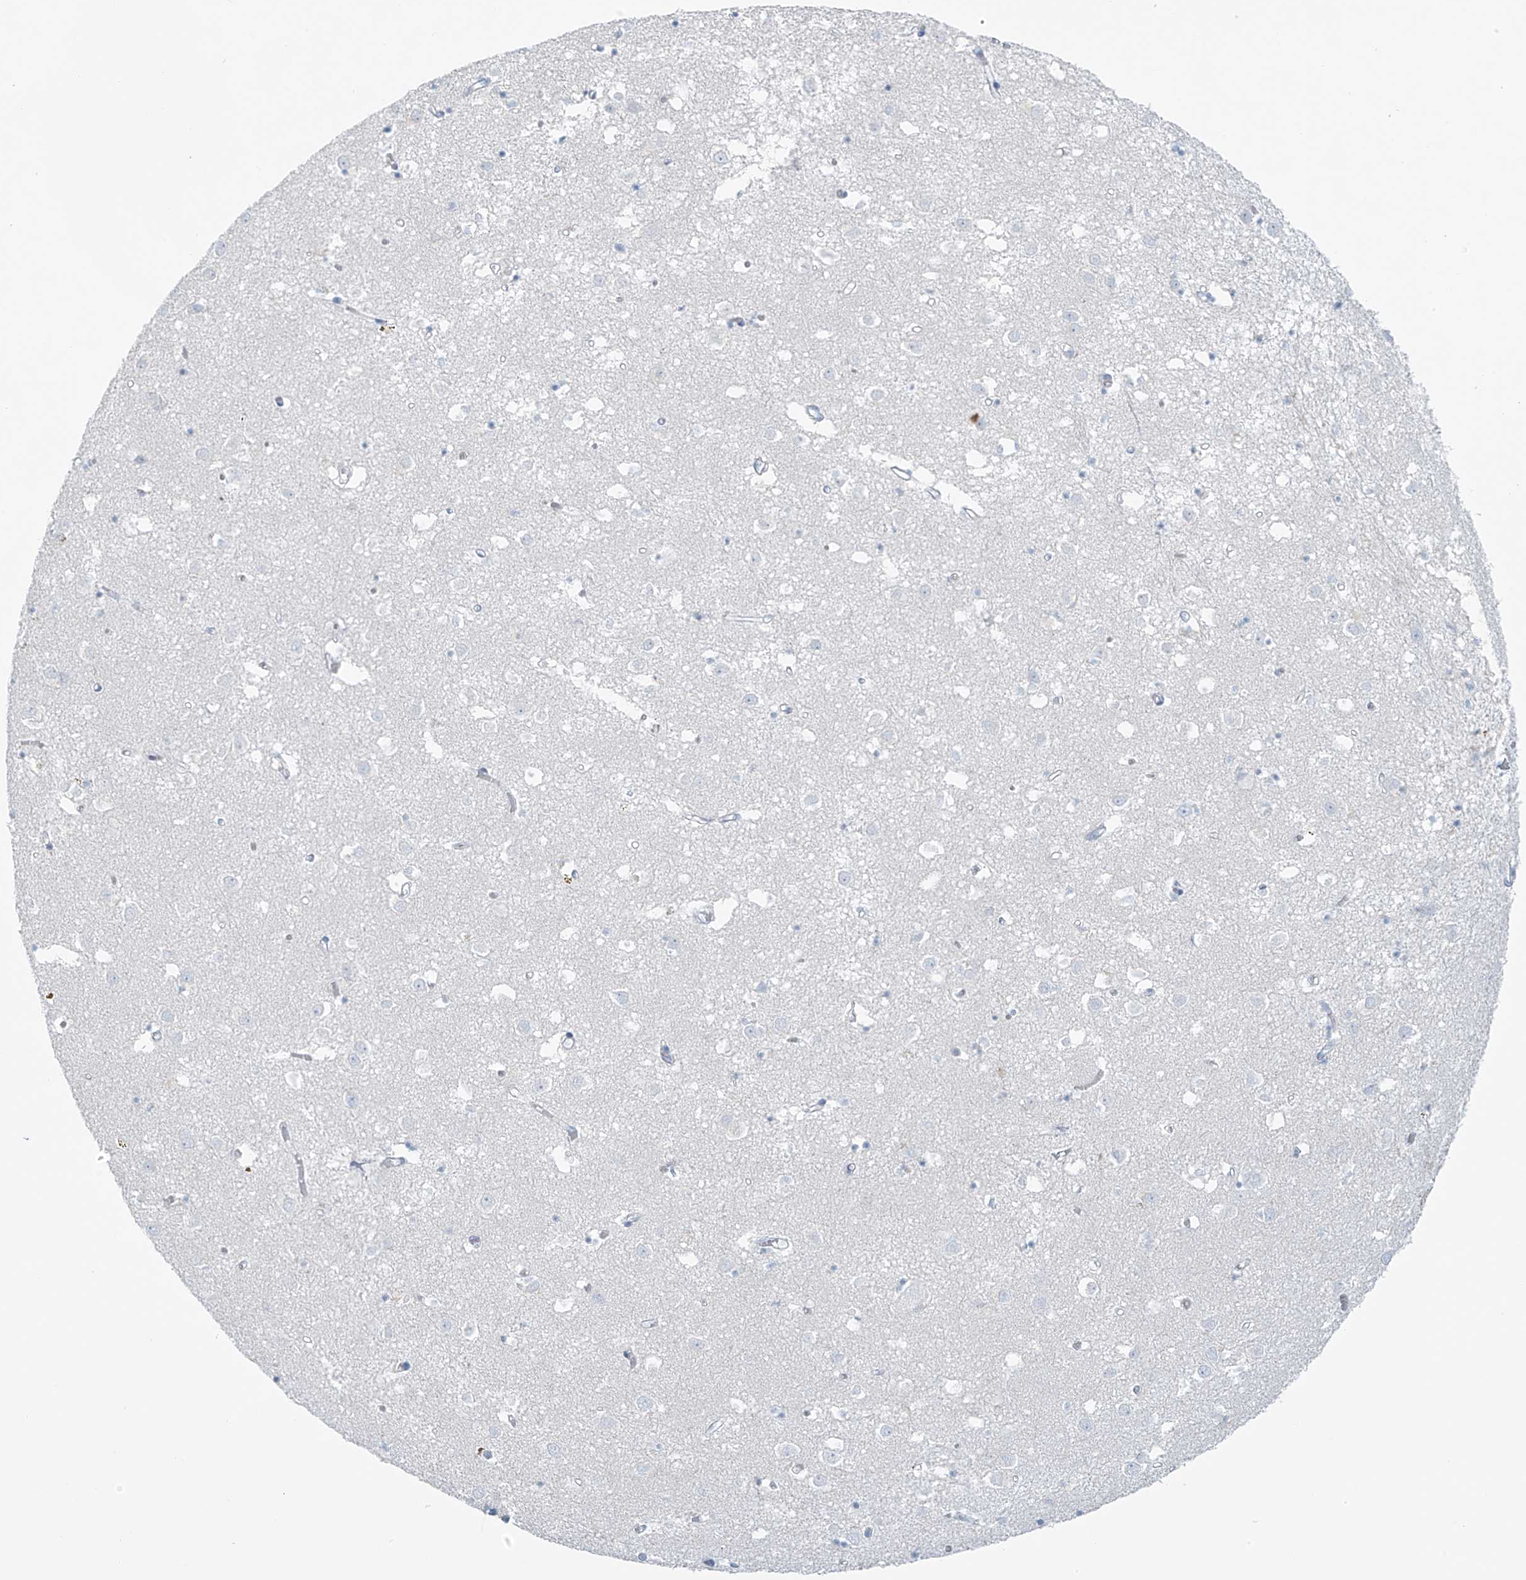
{"staining": {"intensity": "negative", "quantity": "none", "location": "none"}, "tissue": "caudate", "cell_type": "Glial cells", "image_type": "normal", "snomed": [{"axis": "morphology", "description": "Normal tissue, NOS"}, {"axis": "topography", "description": "Lateral ventricle wall"}], "caption": "Immunohistochemistry photomicrograph of normal human caudate stained for a protein (brown), which exhibits no staining in glial cells. (DAB (3,3'-diaminobenzidine) IHC, high magnification).", "gene": "SLC25A43", "patient": {"sex": "male", "age": 70}}